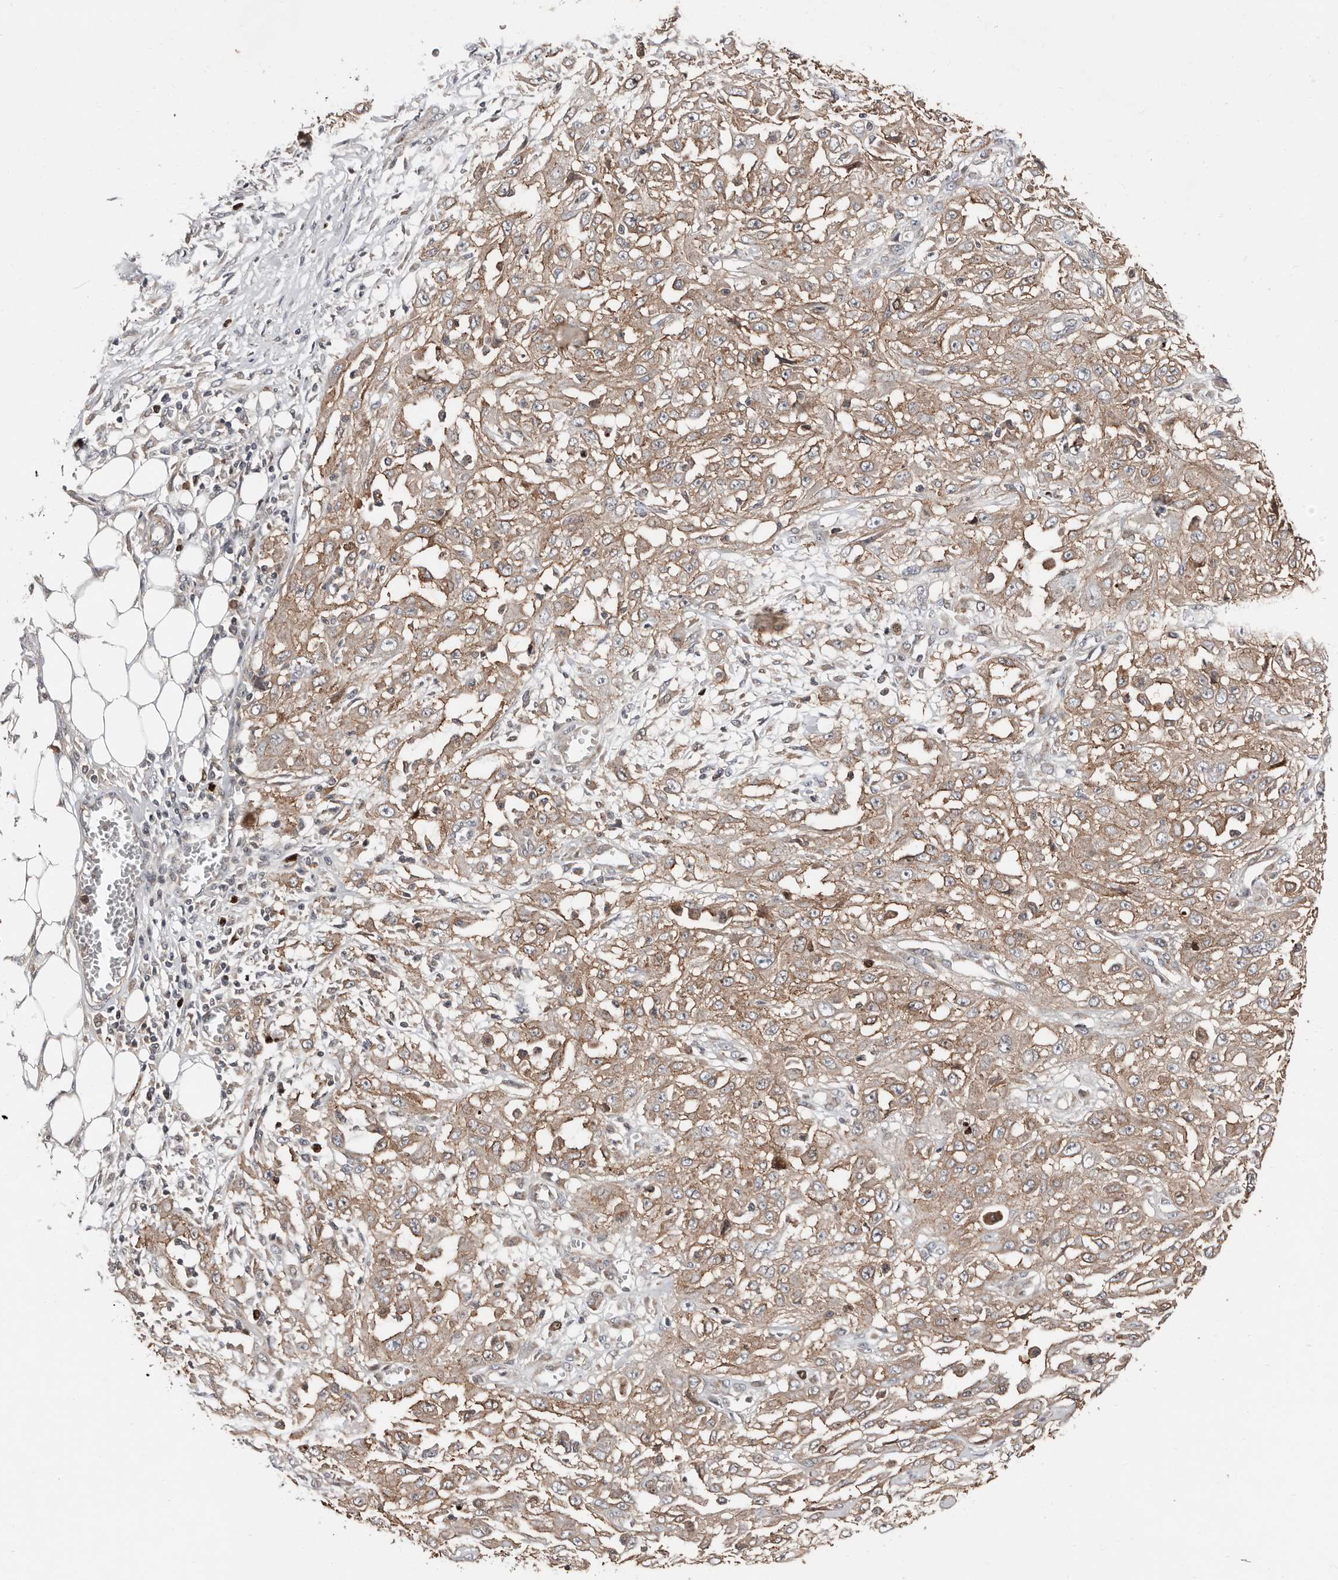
{"staining": {"intensity": "weak", "quantity": ">75%", "location": "cytoplasmic/membranous"}, "tissue": "skin cancer", "cell_type": "Tumor cells", "image_type": "cancer", "snomed": [{"axis": "morphology", "description": "Squamous cell carcinoma, NOS"}, {"axis": "morphology", "description": "Squamous cell carcinoma, metastatic, NOS"}, {"axis": "topography", "description": "Skin"}, {"axis": "topography", "description": "Lymph node"}], "caption": "Protein staining reveals weak cytoplasmic/membranous positivity in about >75% of tumor cells in squamous cell carcinoma (skin).", "gene": "SMYD4", "patient": {"sex": "male", "age": 75}}